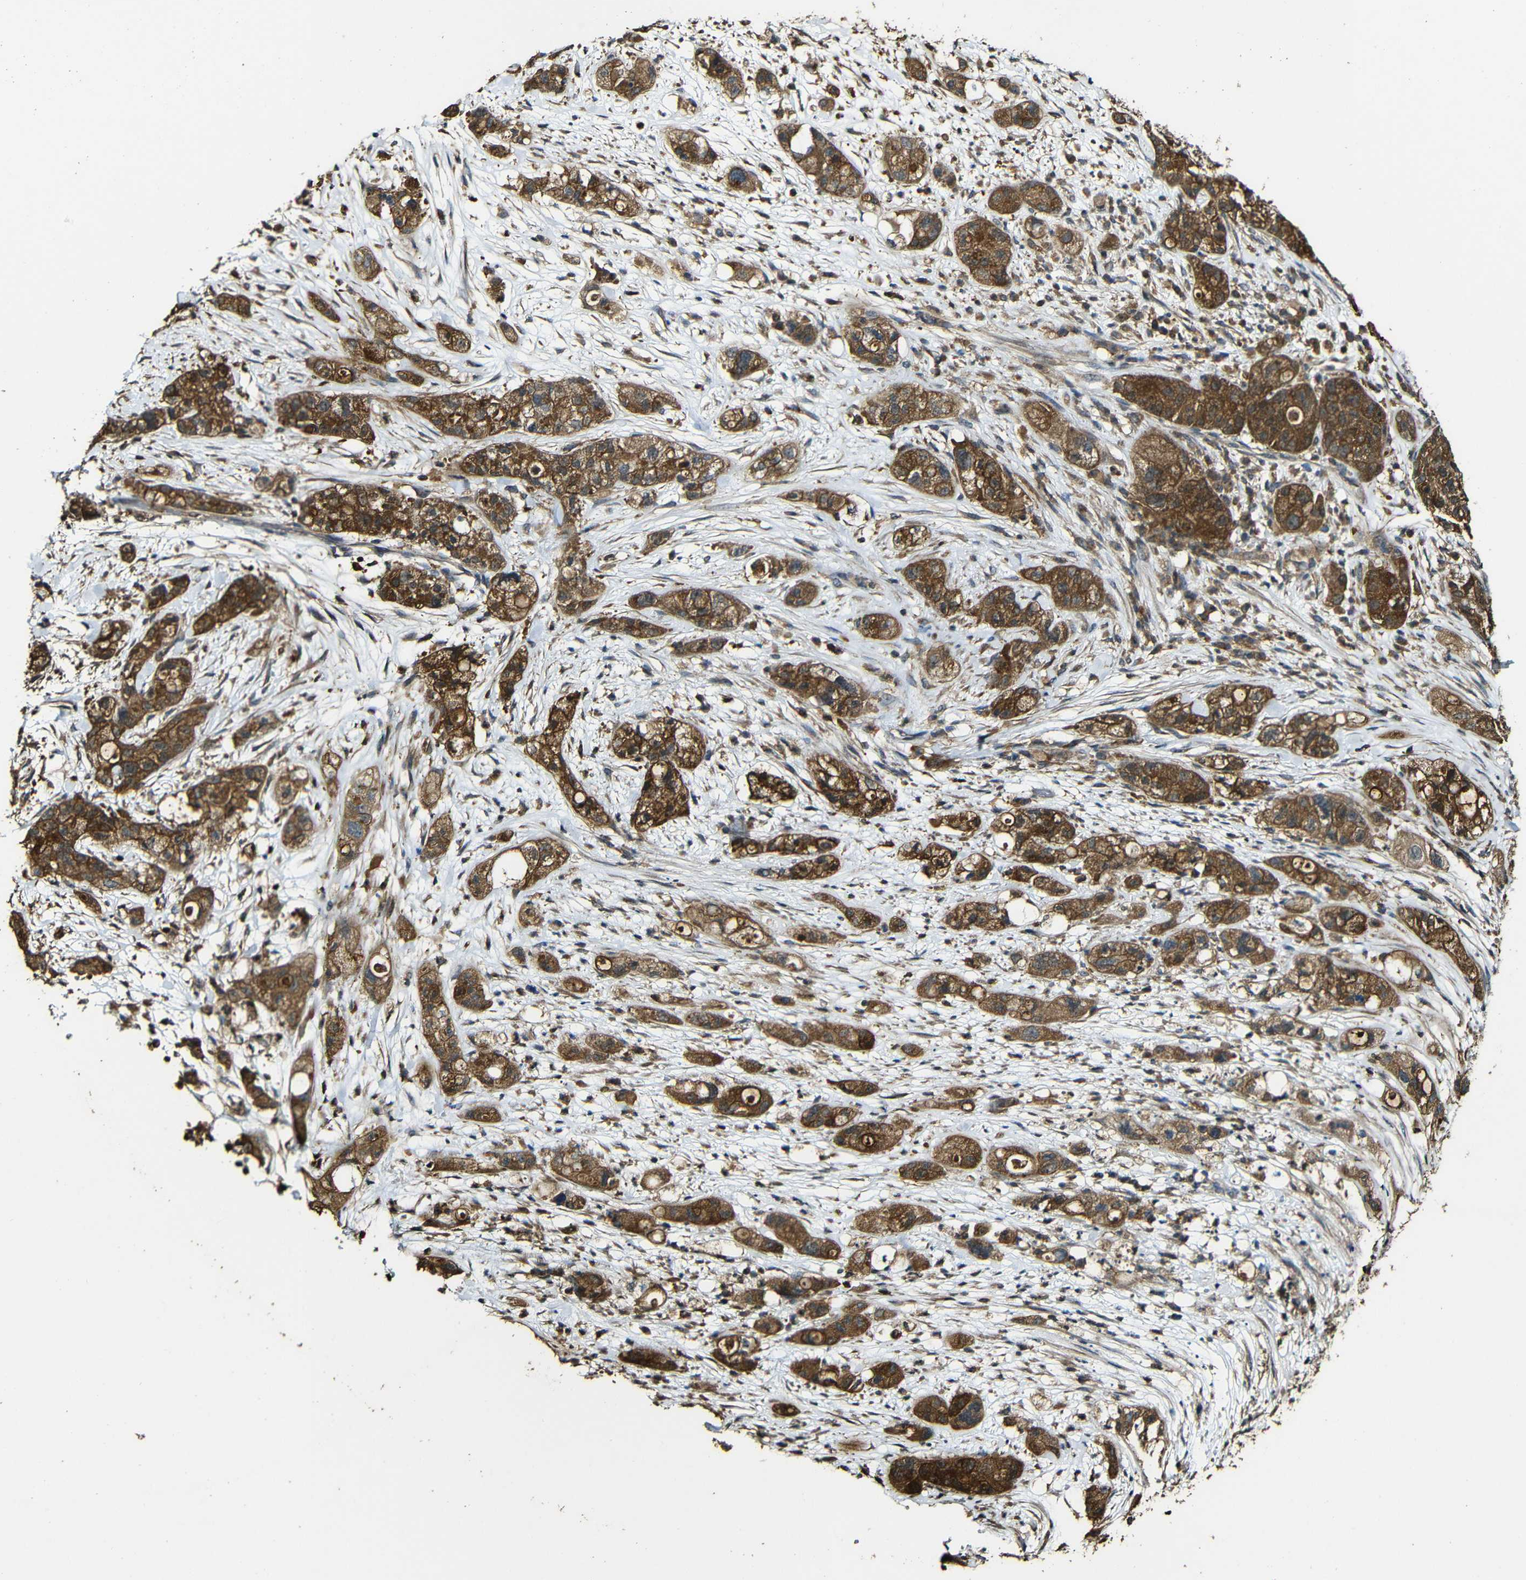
{"staining": {"intensity": "strong", "quantity": ">75%", "location": "cytoplasmic/membranous"}, "tissue": "pancreatic cancer", "cell_type": "Tumor cells", "image_type": "cancer", "snomed": [{"axis": "morphology", "description": "Adenocarcinoma, NOS"}, {"axis": "topography", "description": "Pancreas"}], "caption": "This photomicrograph exhibits IHC staining of pancreatic adenocarcinoma, with high strong cytoplasmic/membranous expression in approximately >75% of tumor cells.", "gene": "CASP8", "patient": {"sex": "female", "age": 78}}